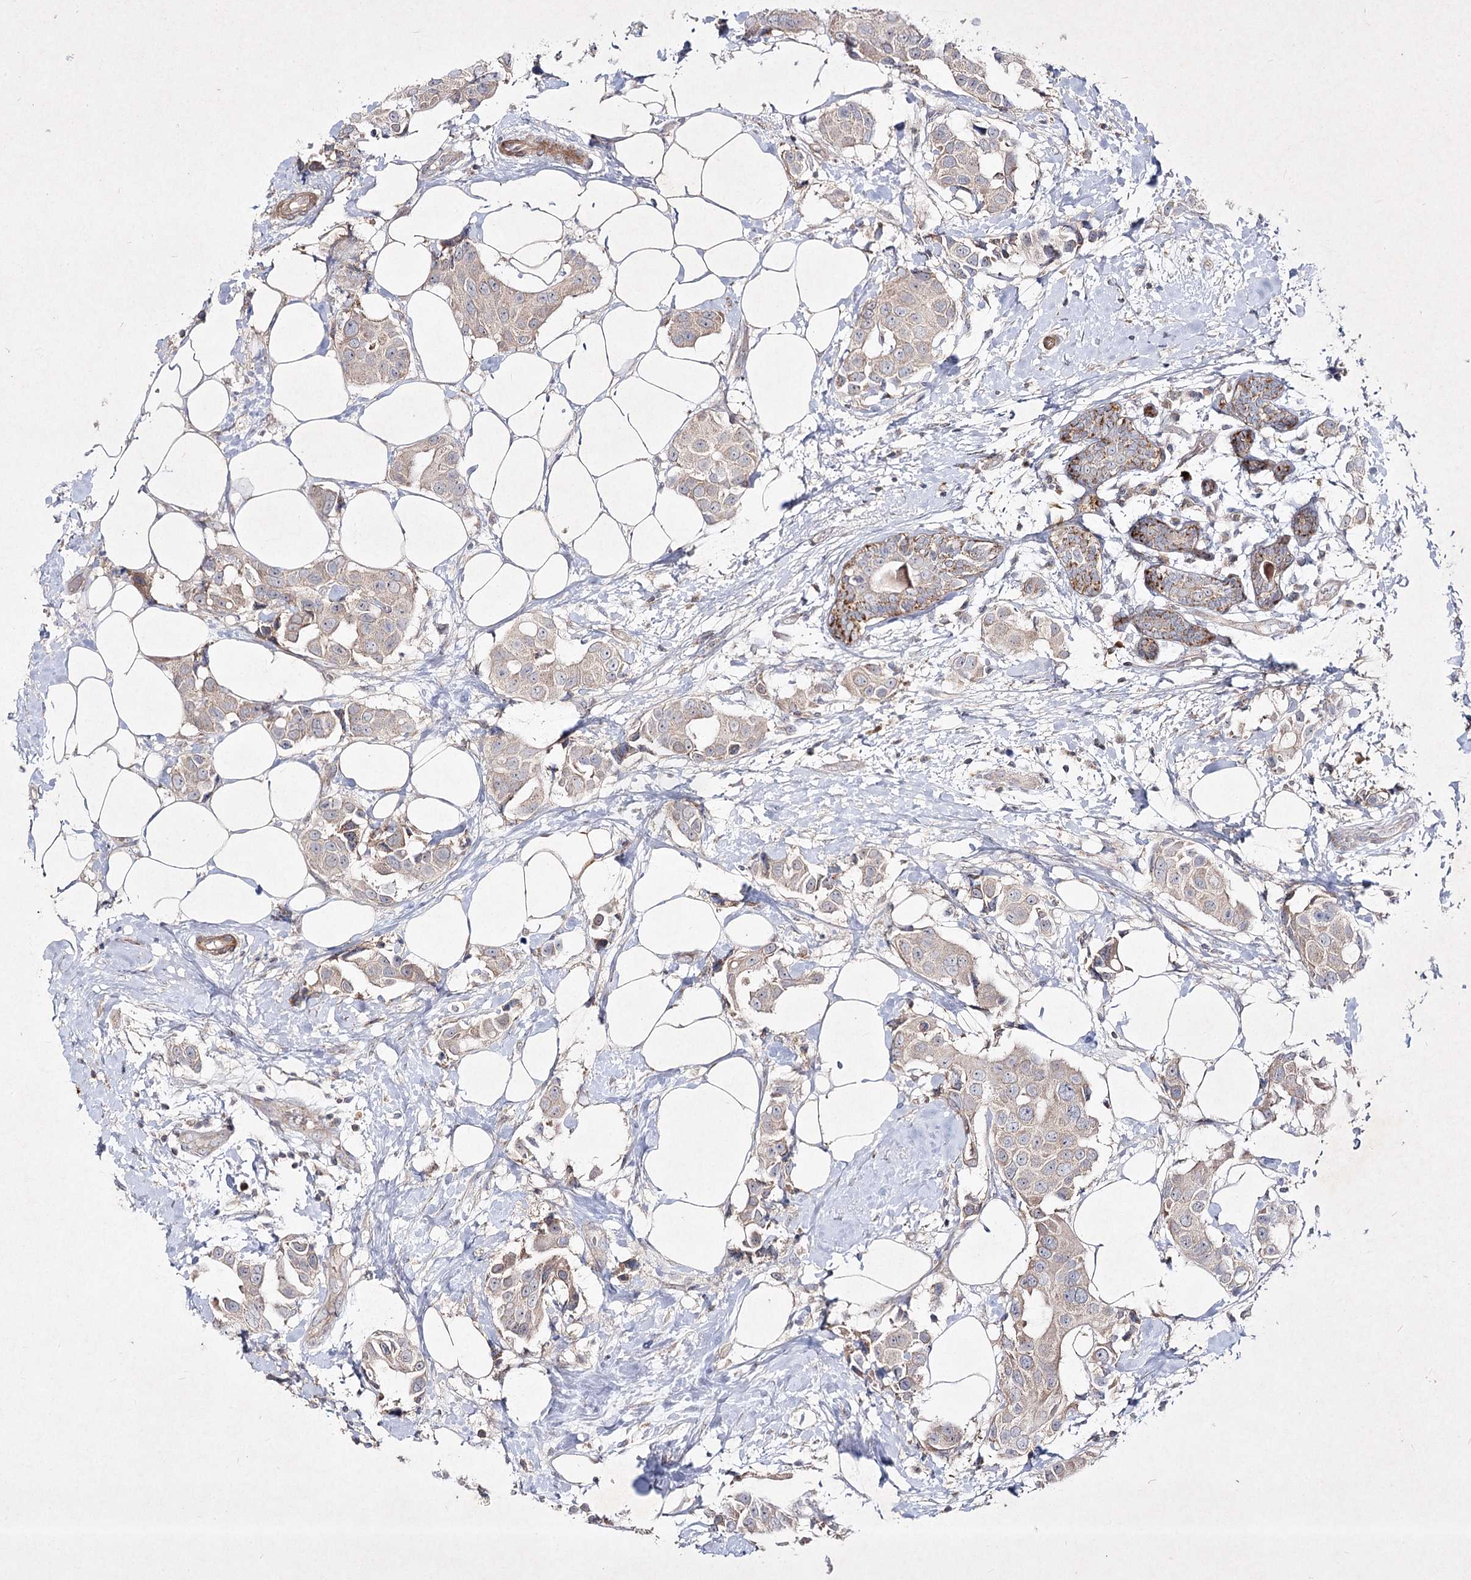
{"staining": {"intensity": "weak", "quantity": "25%-75%", "location": "cytoplasmic/membranous"}, "tissue": "breast cancer", "cell_type": "Tumor cells", "image_type": "cancer", "snomed": [{"axis": "morphology", "description": "Normal tissue, NOS"}, {"axis": "morphology", "description": "Duct carcinoma"}, {"axis": "topography", "description": "Breast"}], "caption": "Brown immunohistochemical staining in human breast cancer (invasive ductal carcinoma) reveals weak cytoplasmic/membranous staining in approximately 25%-75% of tumor cells.", "gene": "CIB2", "patient": {"sex": "female", "age": 39}}